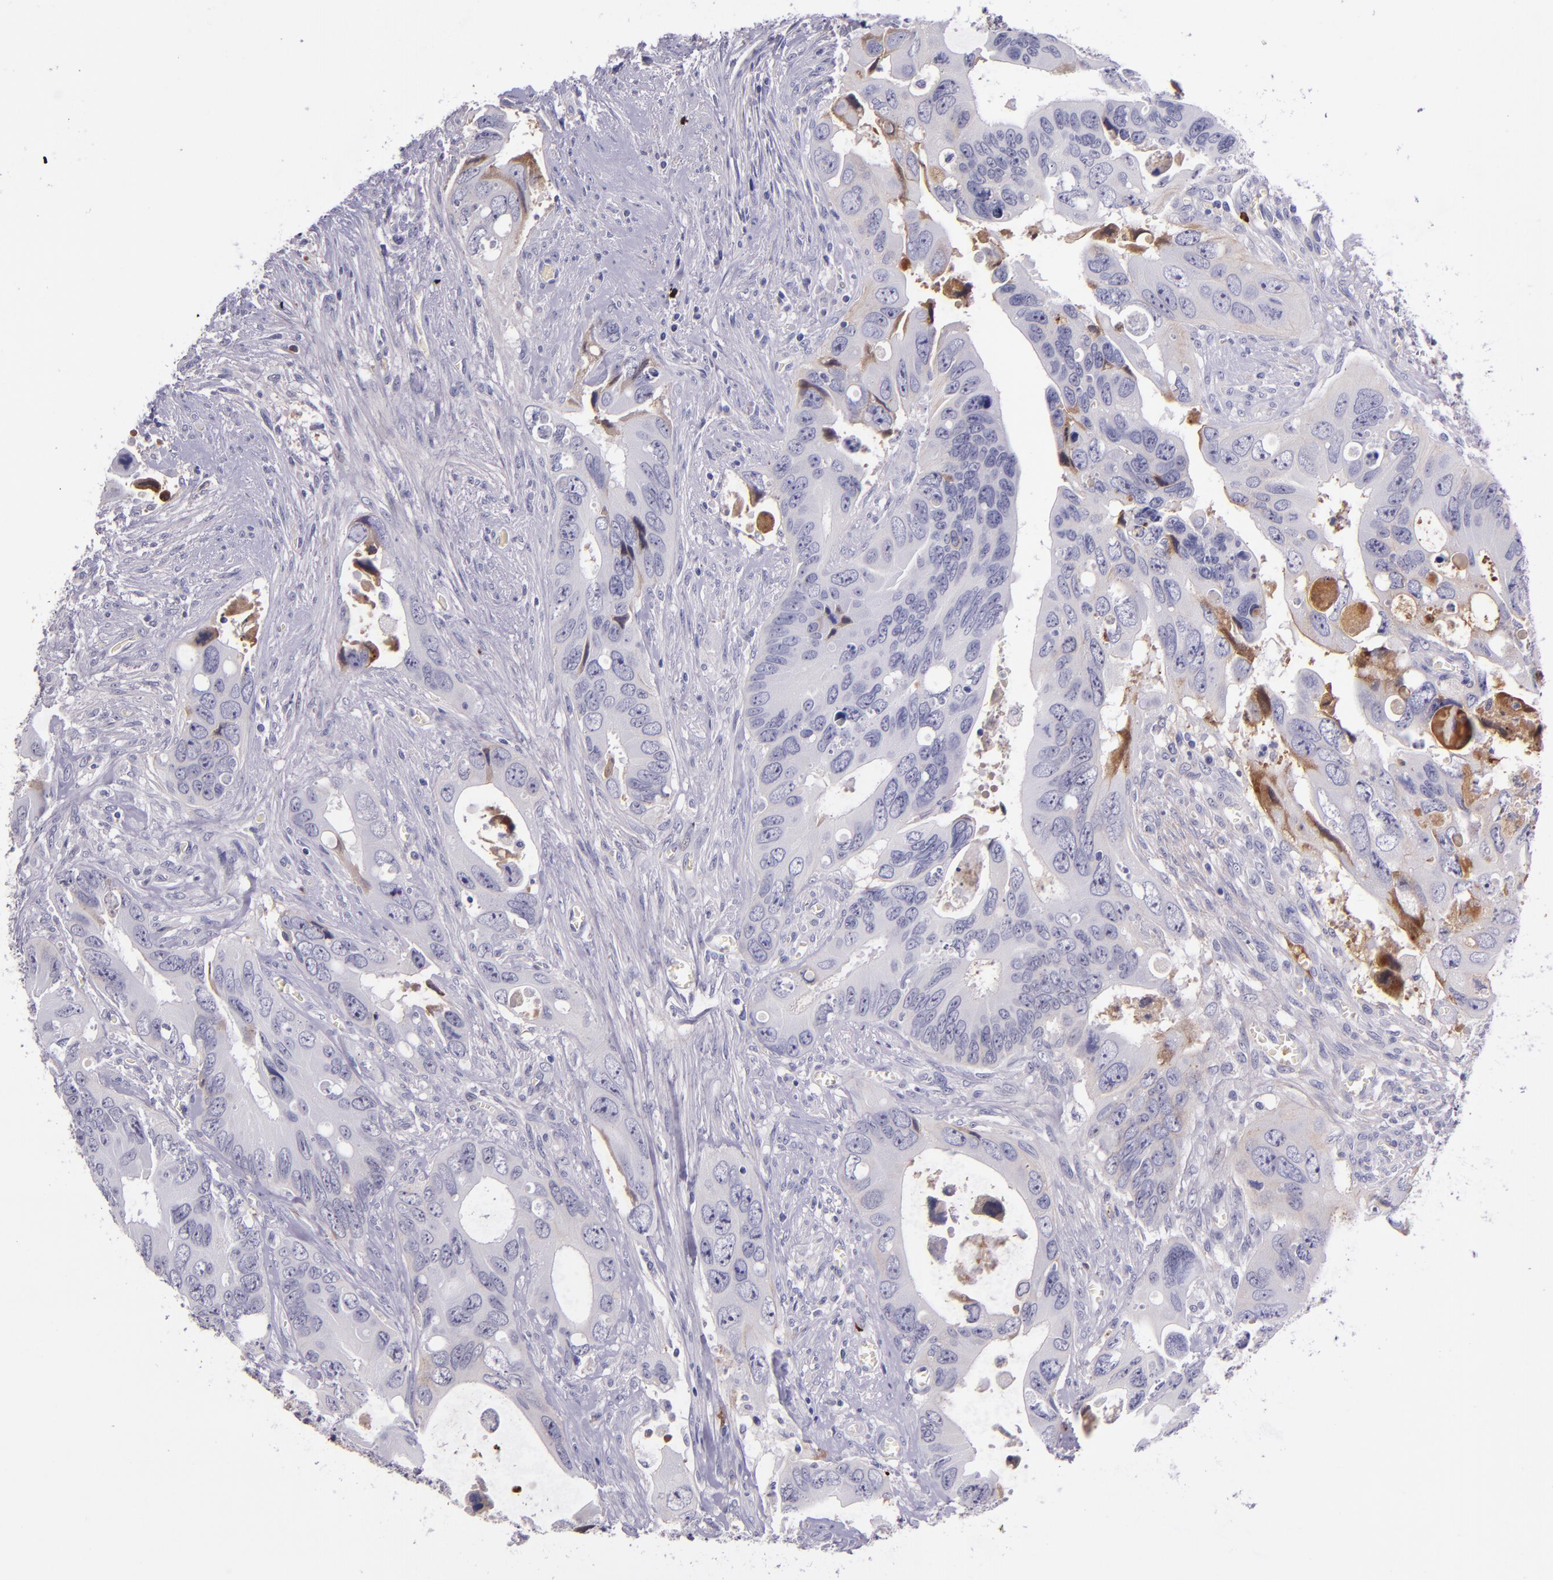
{"staining": {"intensity": "negative", "quantity": "none", "location": "none"}, "tissue": "colorectal cancer", "cell_type": "Tumor cells", "image_type": "cancer", "snomed": [{"axis": "morphology", "description": "Adenocarcinoma, NOS"}, {"axis": "topography", "description": "Rectum"}], "caption": "Protein analysis of adenocarcinoma (colorectal) demonstrates no significant expression in tumor cells.", "gene": "KNG1", "patient": {"sex": "male", "age": 70}}